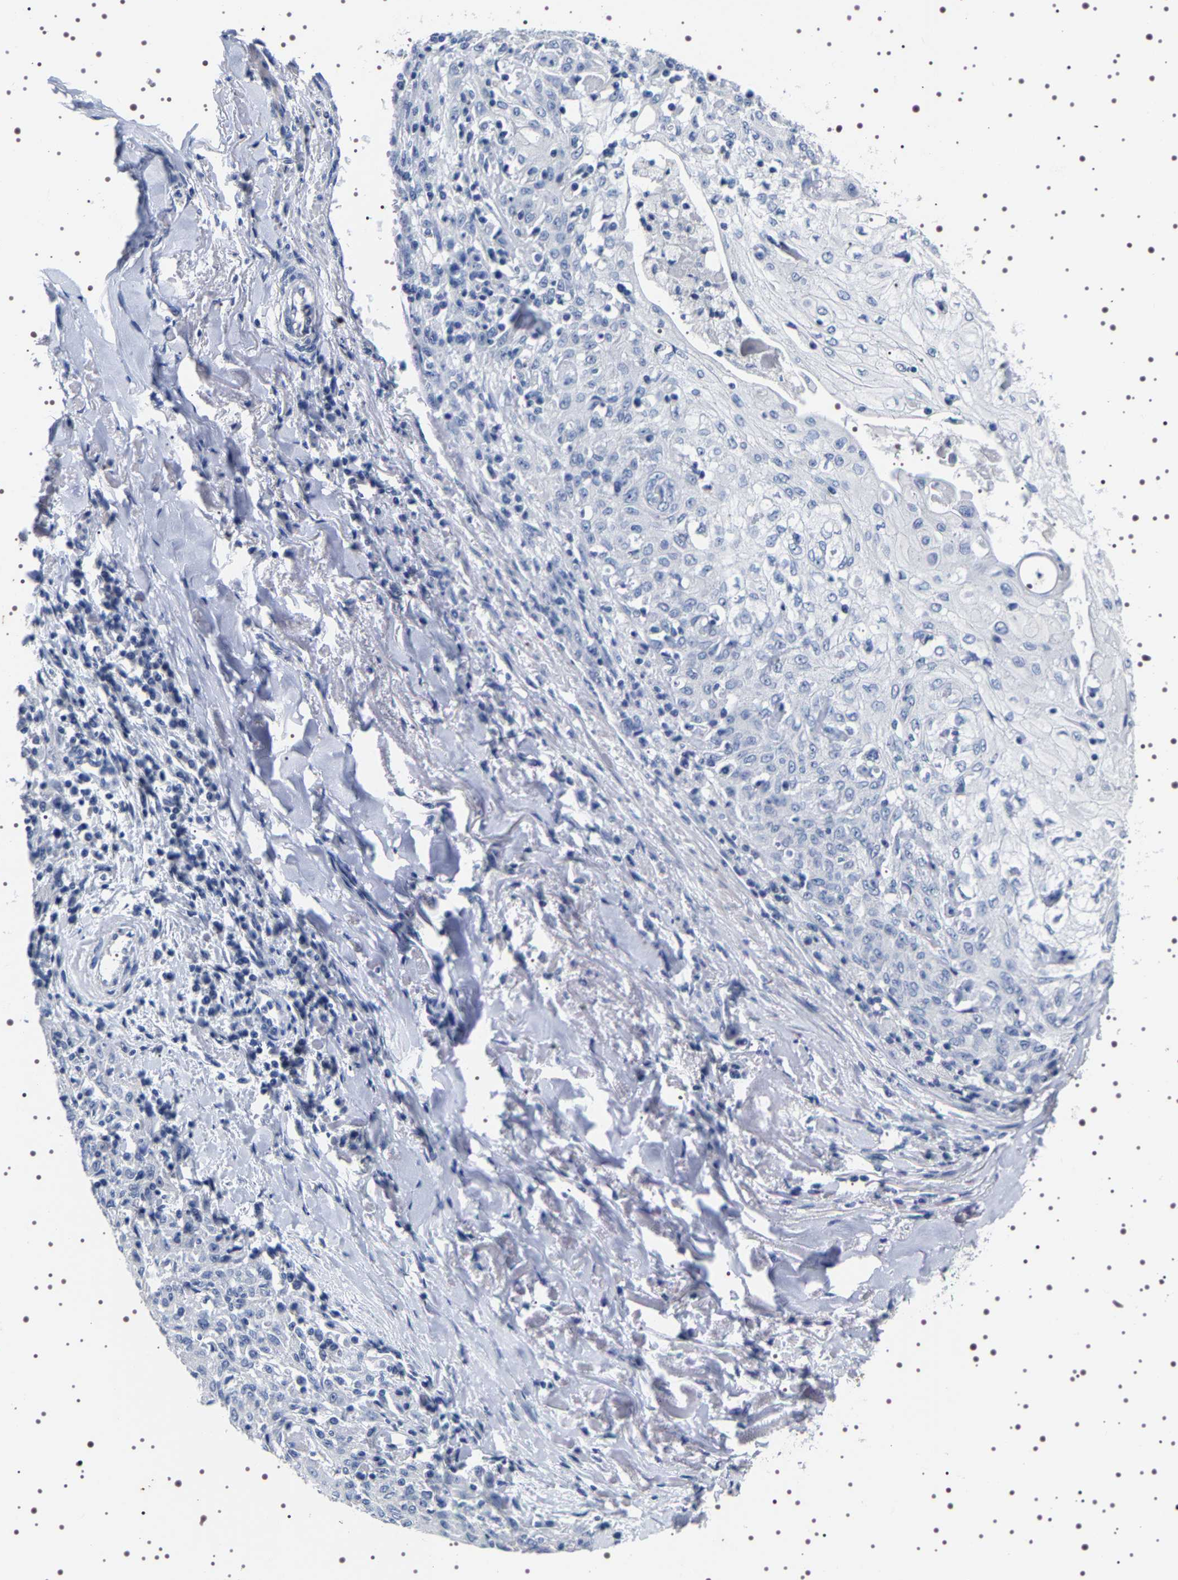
{"staining": {"intensity": "negative", "quantity": "none", "location": "none"}, "tissue": "skin cancer", "cell_type": "Tumor cells", "image_type": "cancer", "snomed": [{"axis": "morphology", "description": "Squamous cell carcinoma, NOS"}, {"axis": "morphology", "description": "Squamous cell carcinoma, metastatic, NOS"}, {"axis": "topography", "description": "Skin"}, {"axis": "topography", "description": "Lymph node"}], "caption": "This is an immunohistochemistry micrograph of metastatic squamous cell carcinoma (skin). There is no staining in tumor cells.", "gene": "UBQLN3", "patient": {"sex": "male", "age": 75}}